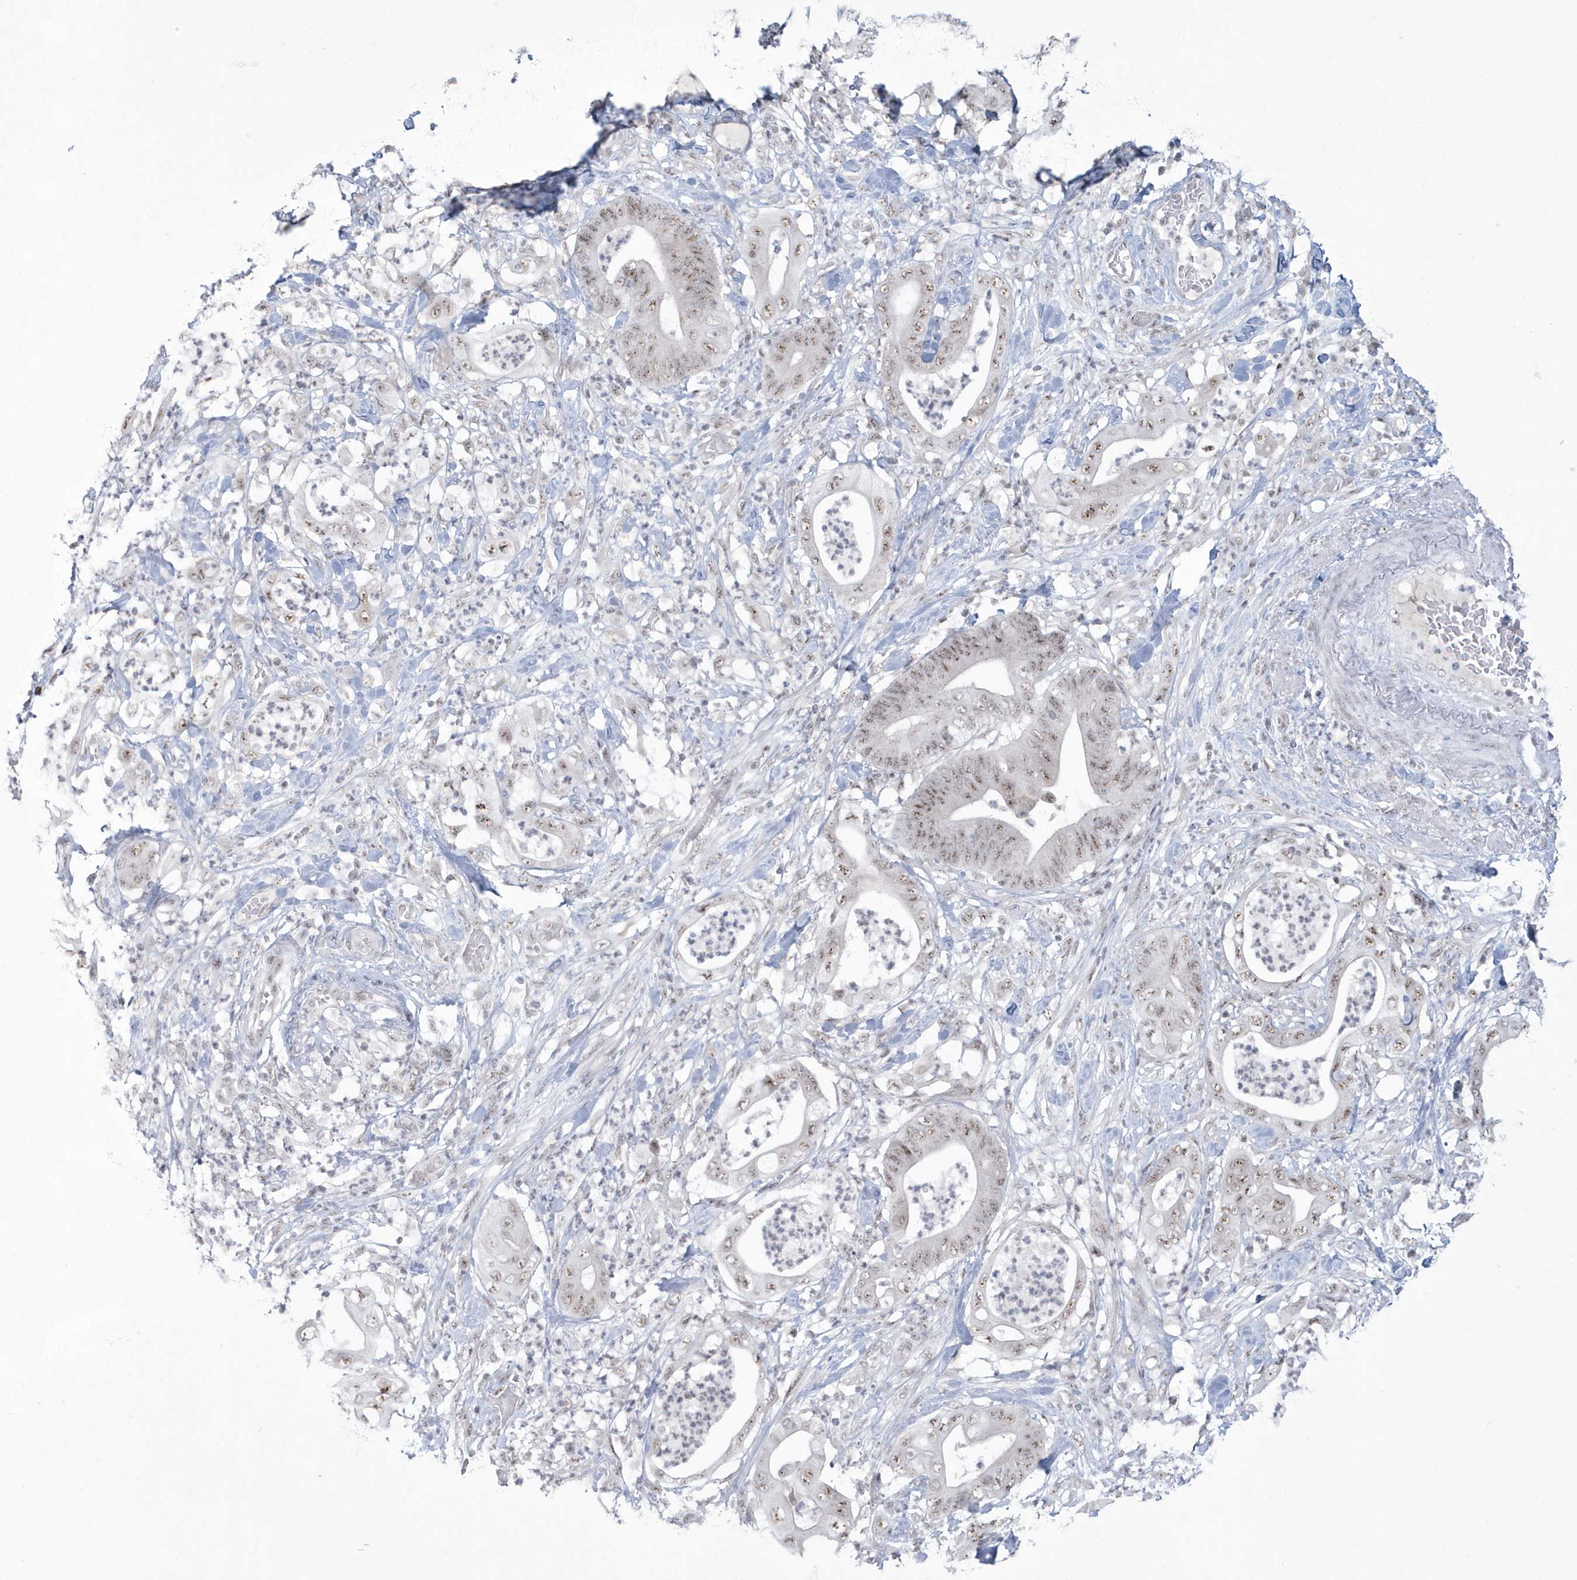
{"staining": {"intensity": "weak", "quantity": ">75%", "location": "nuclear"}, "tissue": "stomach cancer", "cell_type": "Tumor cells", "image_type": "cancer", "snomed": [{"axis": "morphology", "description": "Adenocarcinoma, NOS"}, {"axis": "topography", "description": "Stomach"}], "caption": "IHC (DAB) staining of stomach adenocarcinoma demonstrates weak nuclear protein staining in approximately >75% of tumor cells. (IHC, brightfield microscopy, high magnification).", "gene": "KDM6B", "patient": {"sex": "female", "age": 73}}